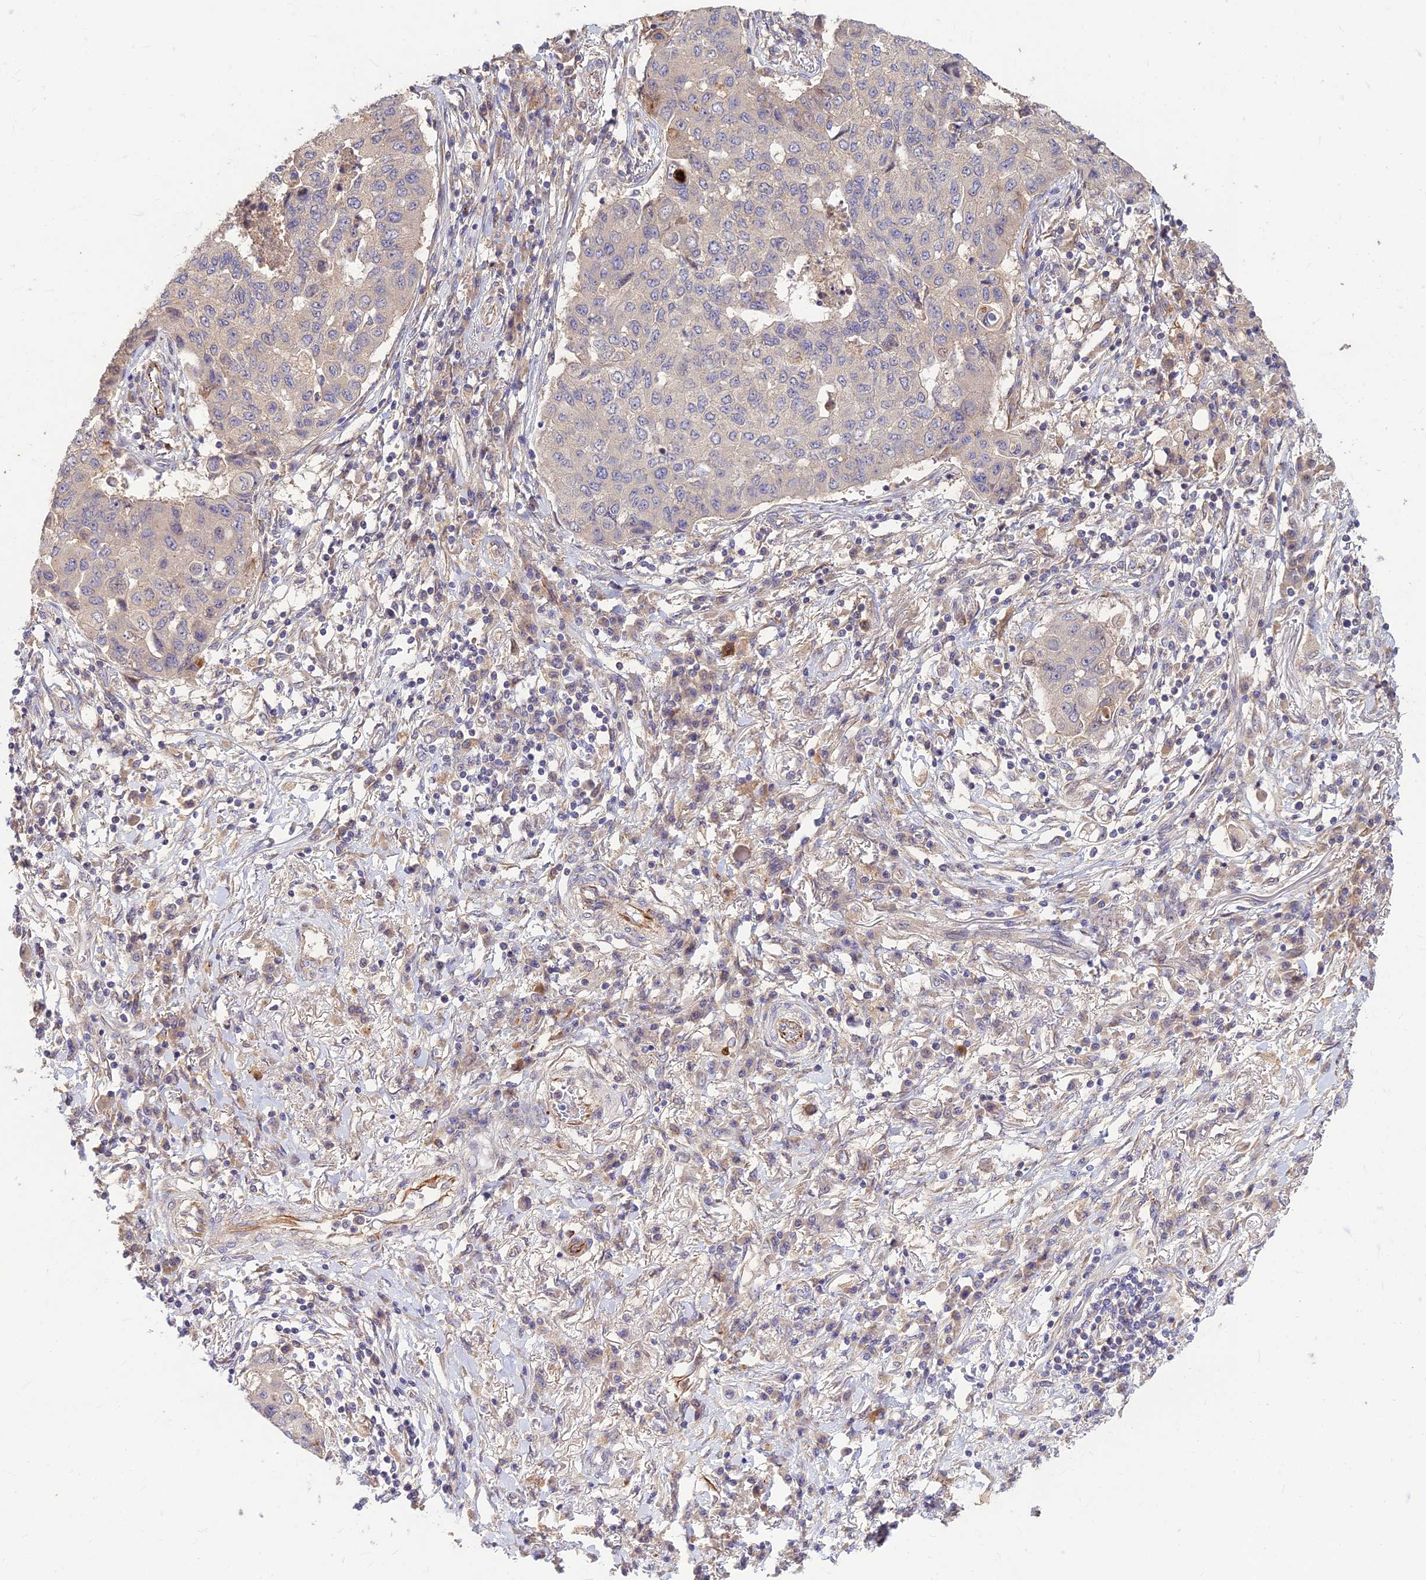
{"staining": {"intensity": "negative", "quantity": "none", "location": "none"}, "tissue": "lung cancer", "cell_type": "Tumor cells", "image_type": "cancer", "snomed": [{"axis": "morphology", "description": "Squamous cell carcinoma, NOS"}, {"axis": "topography", "description": "Lung"}], "caption": "Lung cancer (squamous cell carcinoma) was stained to show a protein in brown. There is no significant positivity in tumor cells.", "gene": "ST8SIA5", "patient": {"sex": "male", "age": 74}}